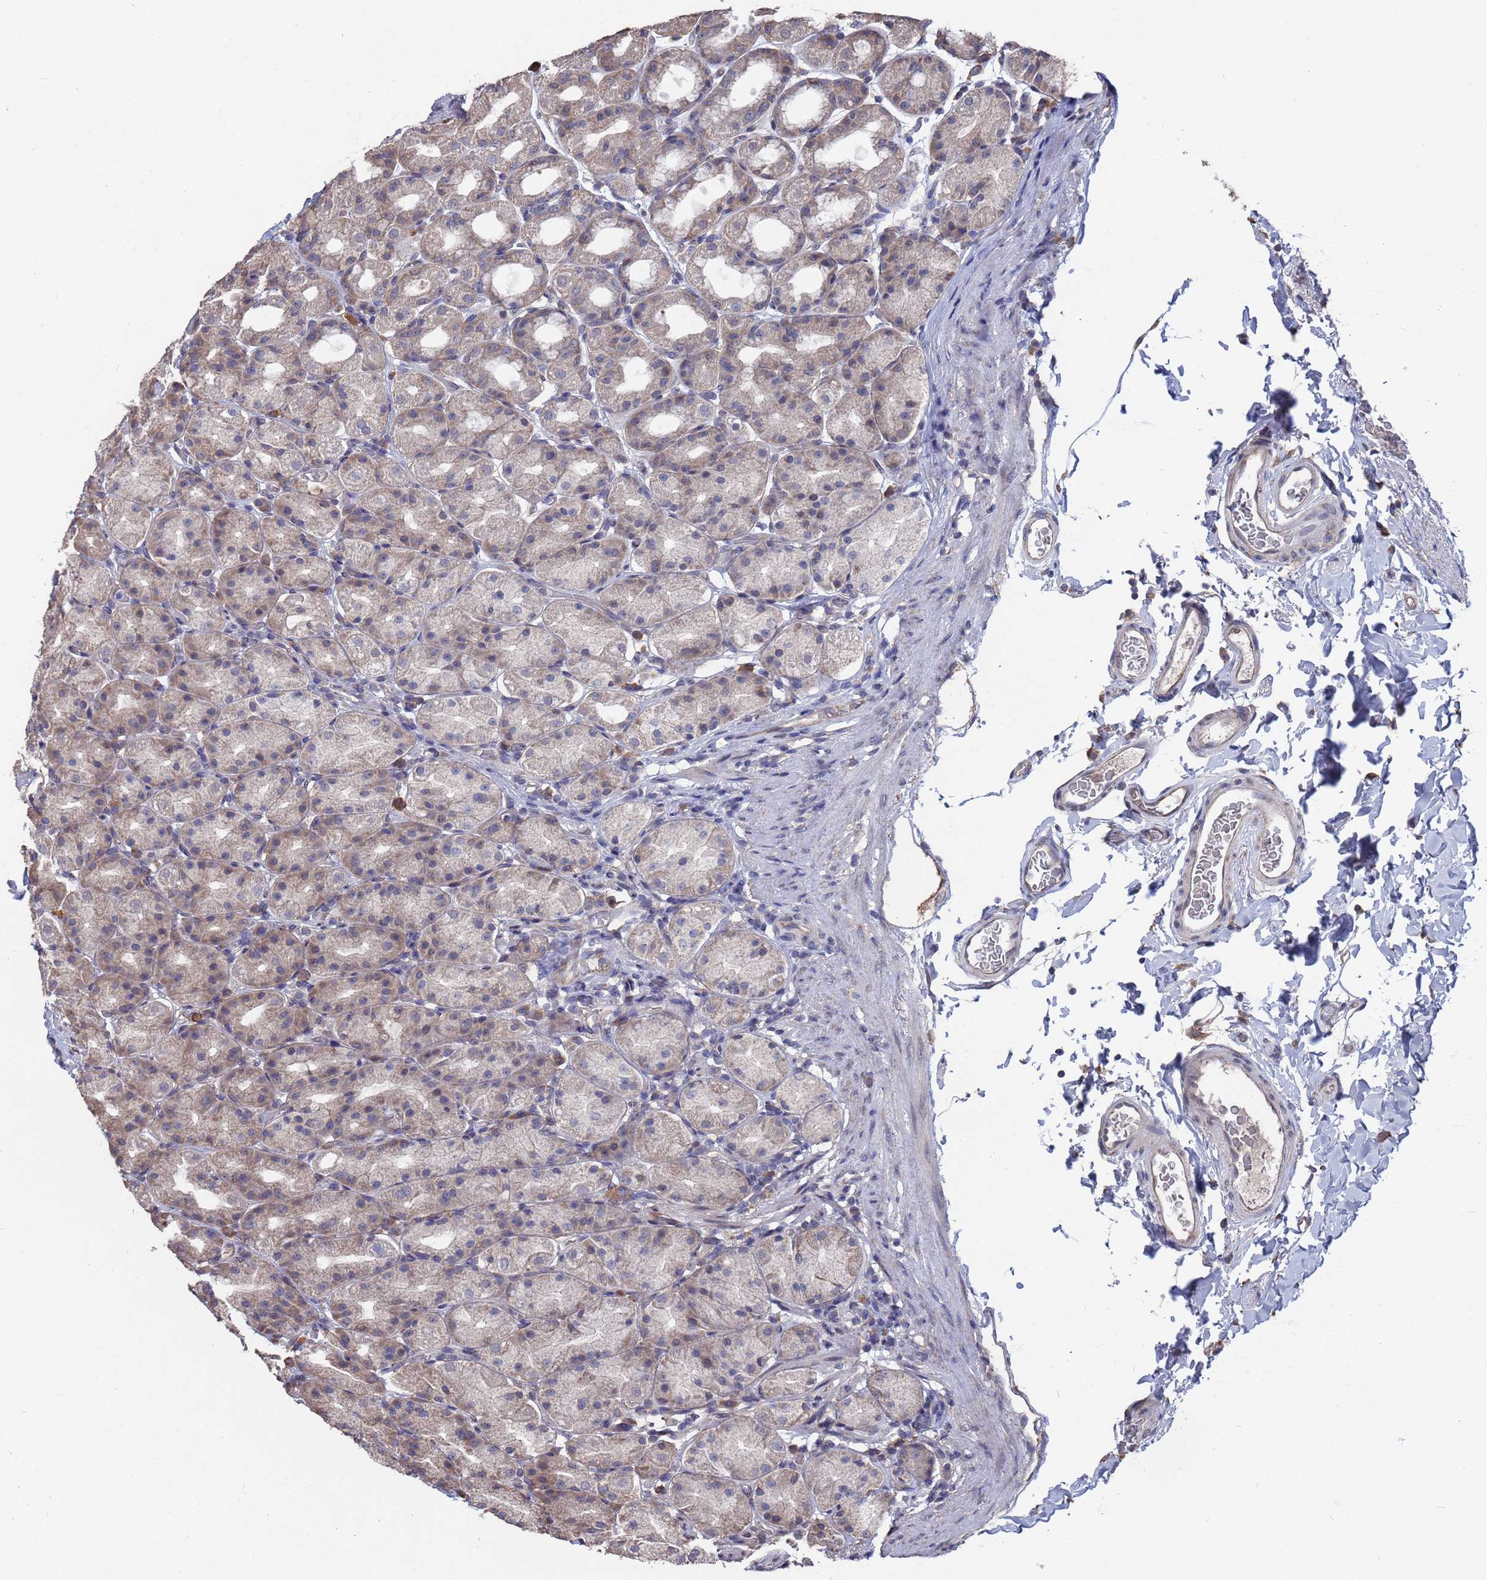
{"staining": {"intensity": "weak", "quantity": "<25%", "location": "cytoplasmic/membranous"}, "tissue": "stomach", "cell_type": "Glandular cells", "image_type": "normal", "snomed": [{"axis": "morphology", "description": "Normal tissue, NOS"}, {"axis": "topography", "description": "Stomach, upper"}], "caption": "This is a histopathology image of IHC staining of benign stomach, which shows no positivity in glandular cells.", "gene": "CFAP119", "patient": {"sex": "male", "age": 68}}